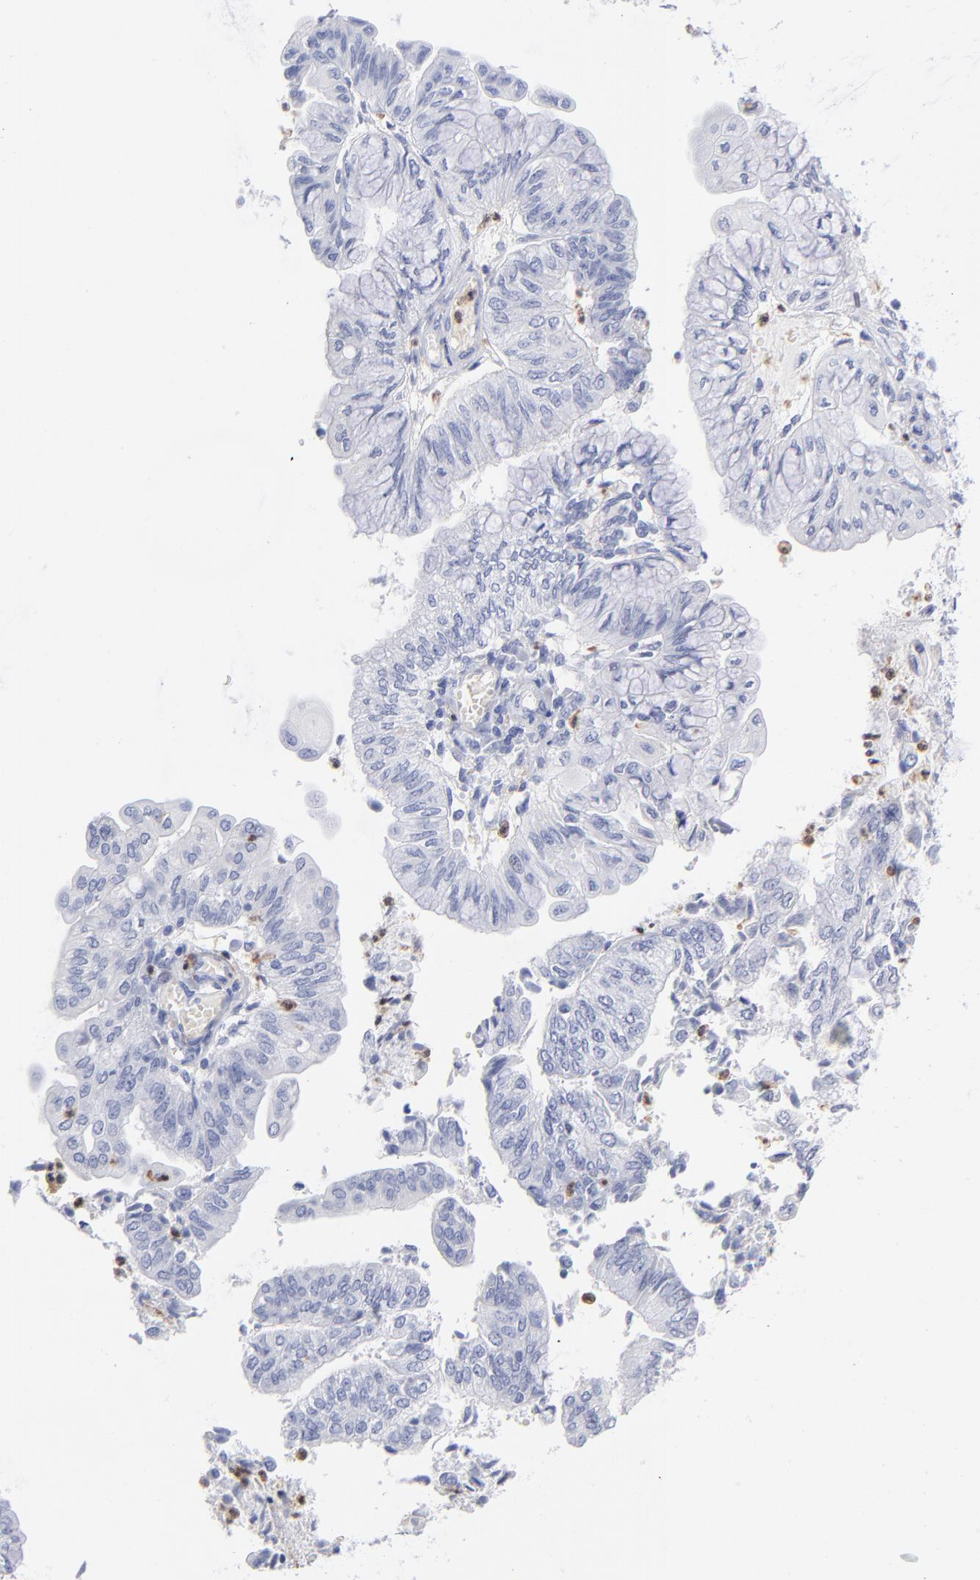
{"staining": {"intensity": "negative", "quantity": "none", "location": "none"}, "tissue": "endometrial cancer", "cell_type": "Tumor cells", "image_type": "cancer", "snomed": [{"axis": "morphology", "description": "Adenocarcinoma, NOS"}, {"axis": "topography", "description": "Endometrium"}], "caption": "Immunohistochemical staining of endometrial cancer (adenocarcinoma) reveals no significant positivity in tumor cells.", "gene": "ARG1", "patient": {"sex": "female", "age": 59}}